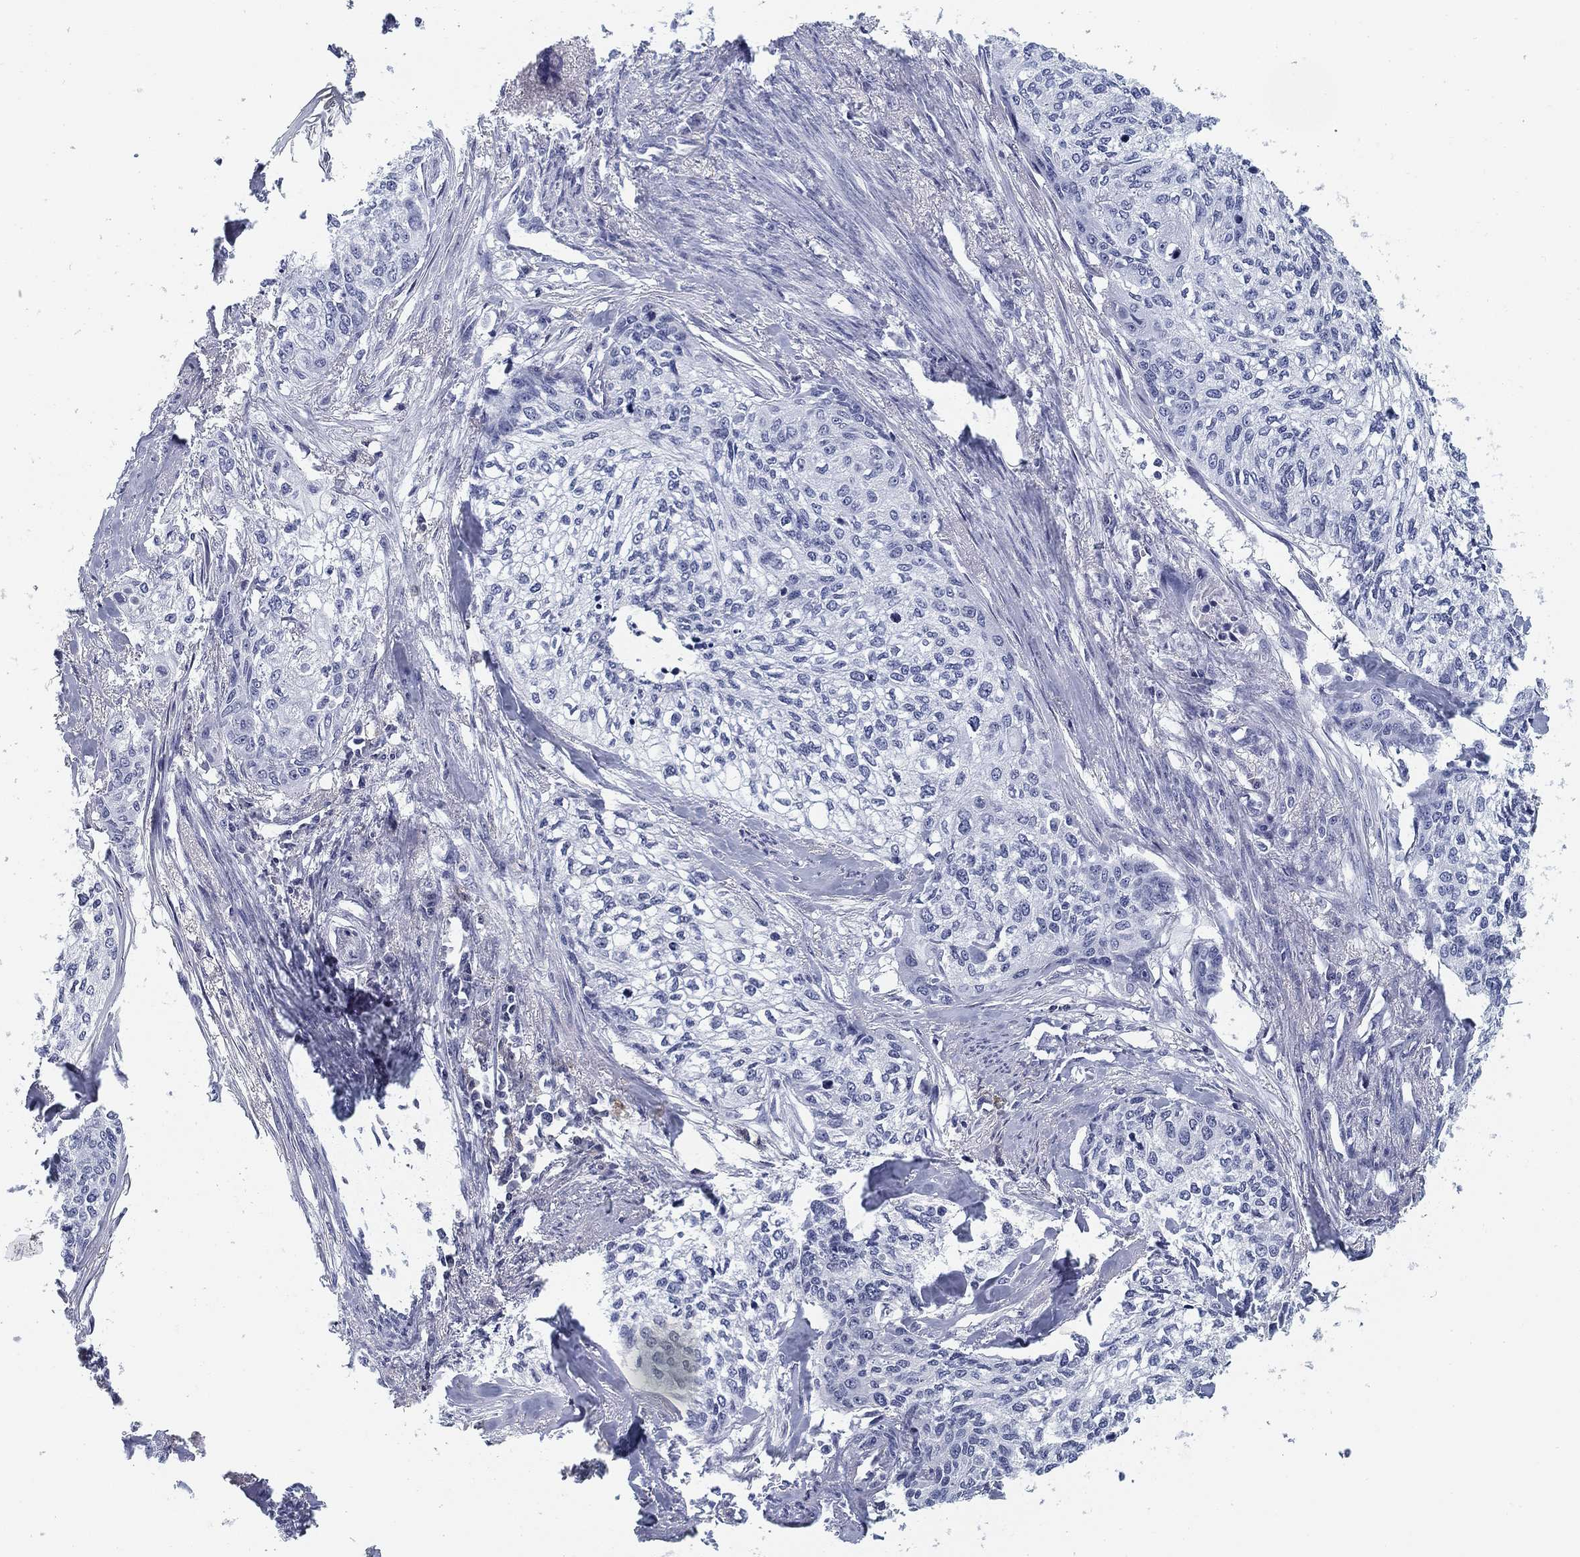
{"staining": {"intensity": "negative", "quantity": "none", "location": "none"}, "tissue": "cervical cancer", "cell_type": "Tumor cells", "image_type": "cancer", "snomed": [{"axis": "morphology", "description": "Squamous cell carcinoma, NOS"}, {"axis": "topography", "description": "Cervix"}], "caption": "This histopathology image is of cervical cancer stained with IHC to label a protein in brown with the nuclei are counter-stained blue. There is no positivity in tumor cells.", "gene": "SLC2A5", "patient": {"sex": "female", "age": 58}}